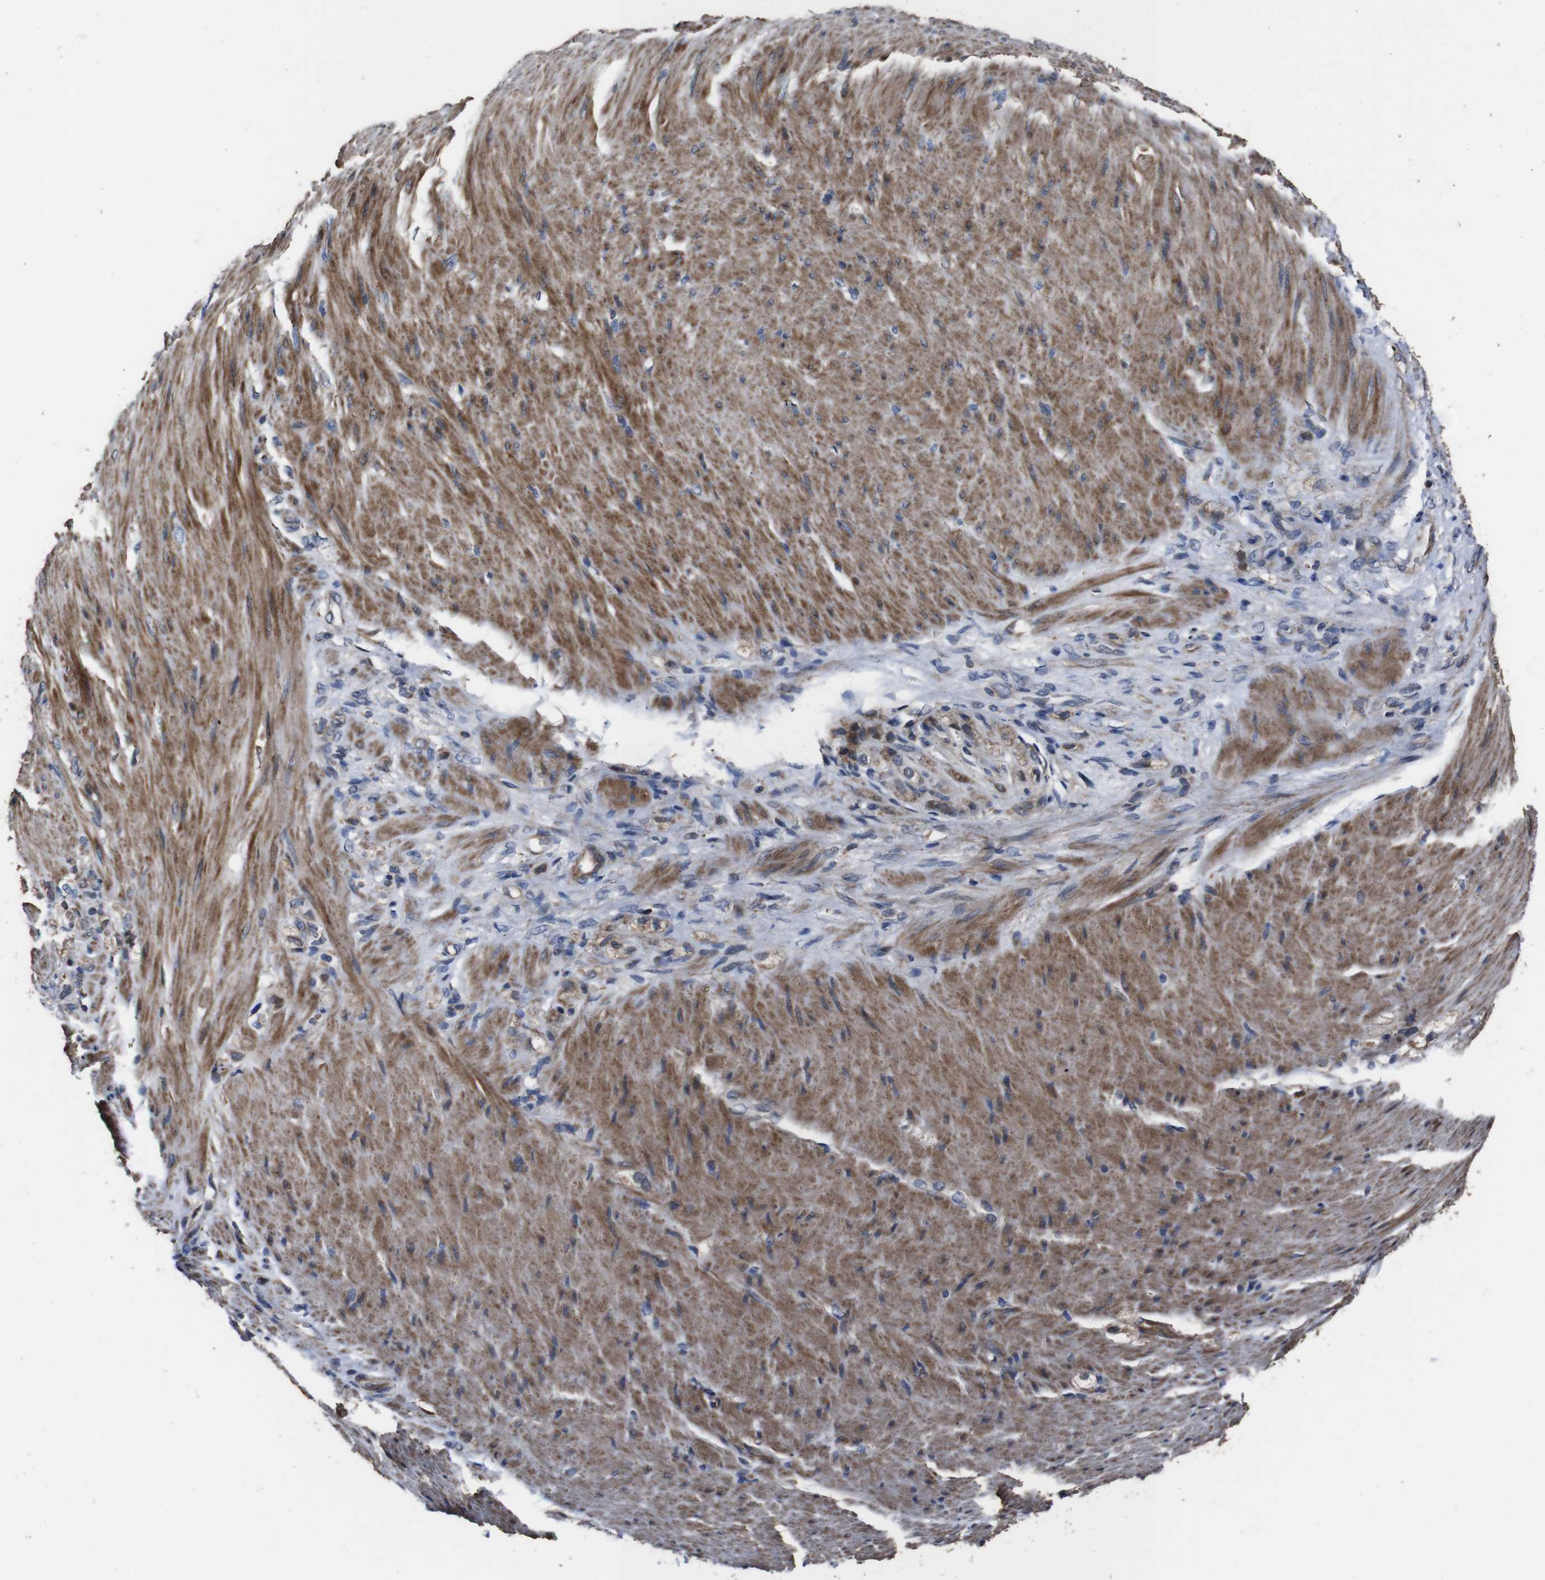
{"staining": {"intensity": "moderate", "quantity": ">75%", "location": "cytoplasmic/membranous"}, "tissue": "stomach cancer", "cell_type": "Tumor cells", "image_type": "cancer", "snomed": [{"axis": "morphology", "description": "Adenocarcinoma, NOS"}, {"axis": "topography", "description": "Stomach"}], "caption": "This micrograph displays IHC staining of adenocarcinoma (stomach), with medium moderate cytoplasmic/membranous staining in about >75% of tumor cells.", "gene": "SNN", "patient": {"sex": "male", "age": 82}}